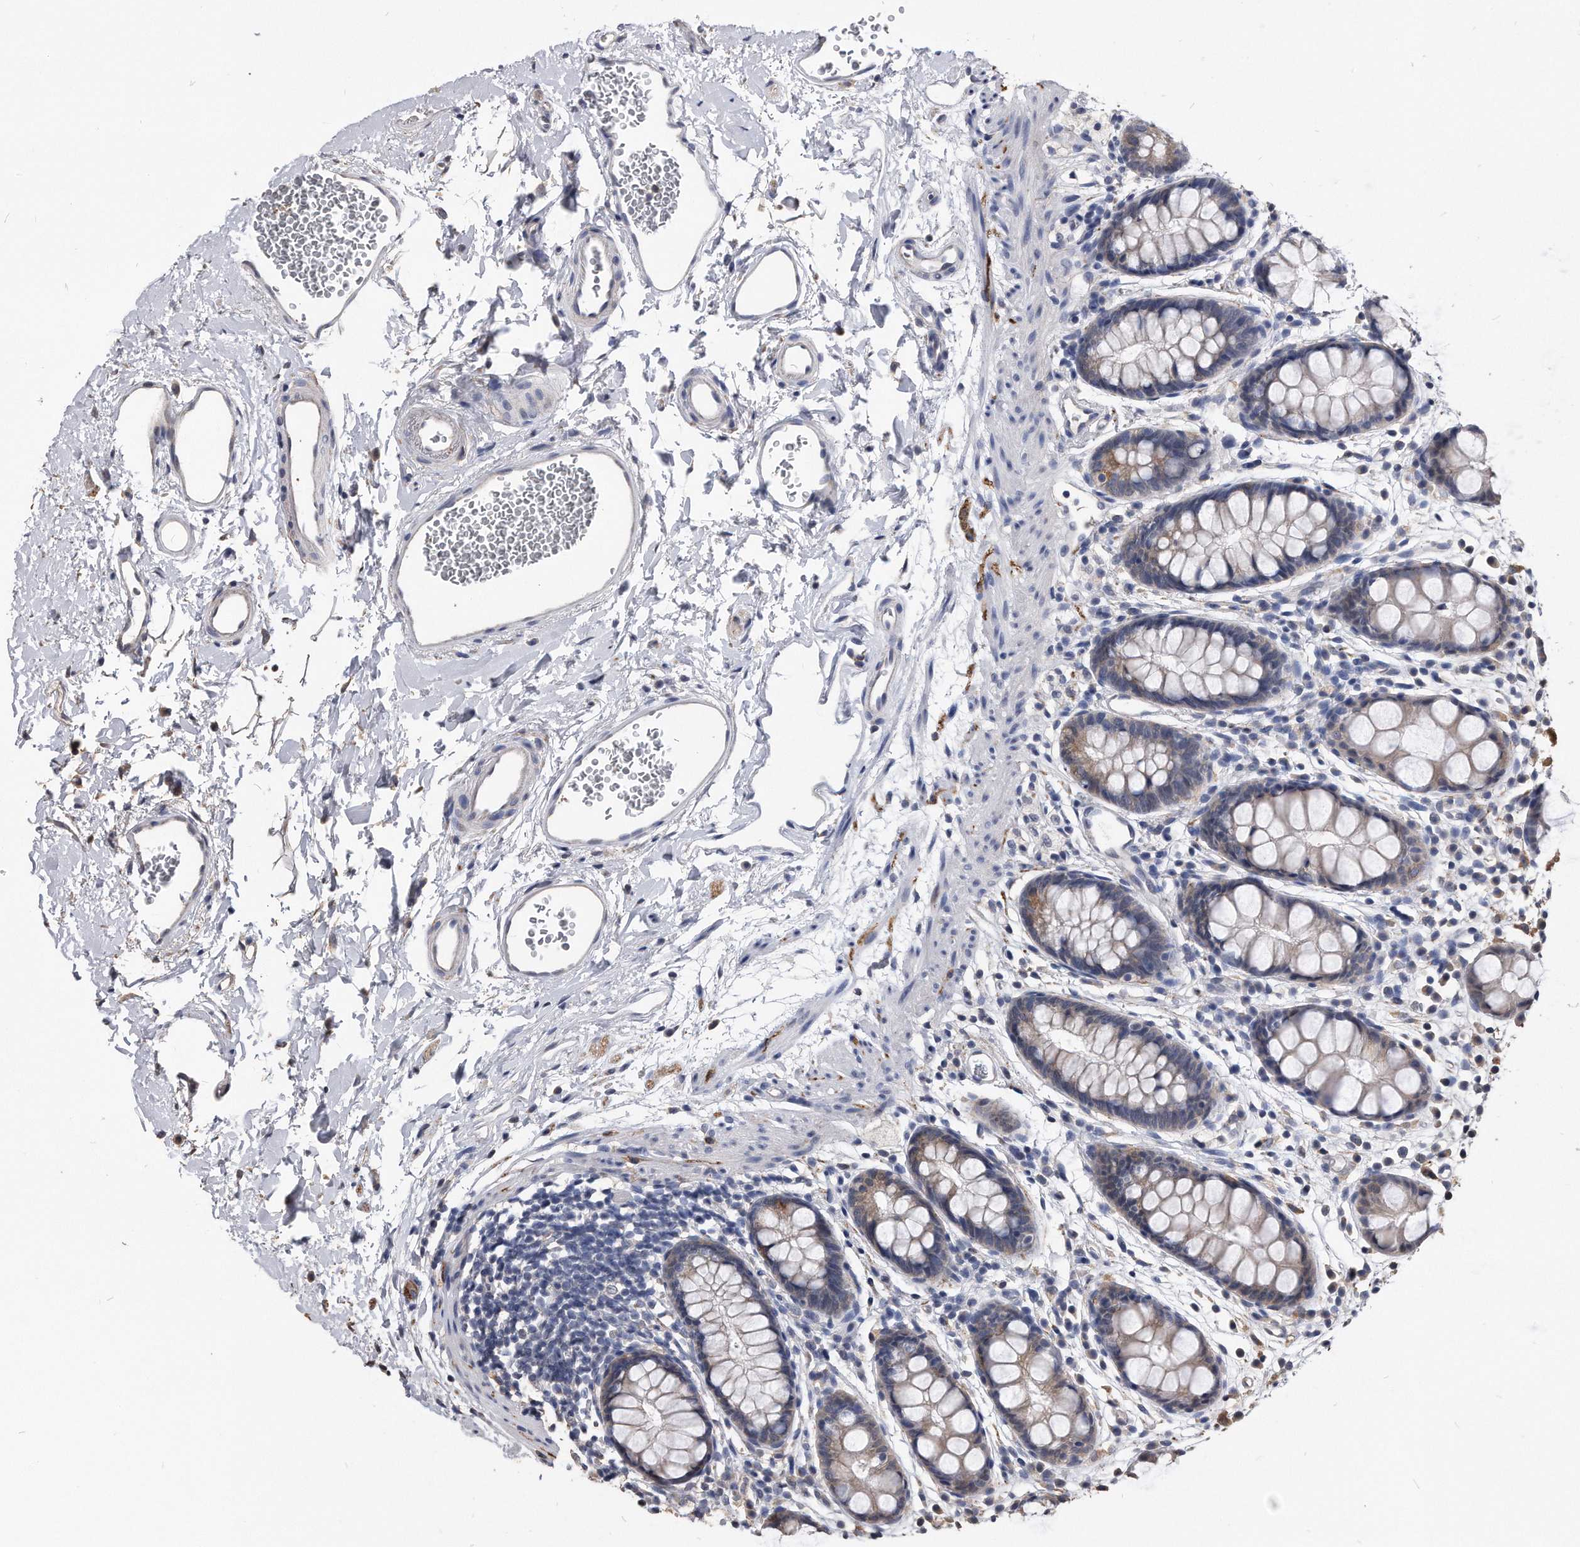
{"staining": {"intensity": "weak", "quantity": "25%-75%", "location": "cytoplasmic/membranous"}, "tissue": "rectum", "cell_type": "Glandular cells", "image_type": "normal", "snomed": [{"axis": "morphology", "description": "Normal tissue, NOS"}, {"axis": "topography", "description": "Rectum"}], "caption": "Immunohistochemistry image of unremarkable rectum stained for a protein (brown), which exhibits low levels of weak cytoplasmic/membranous expression in about 25%-75% of glandular cells.", "gene": "IL20RA", "patient": {"sex": "female", "age": 65}}